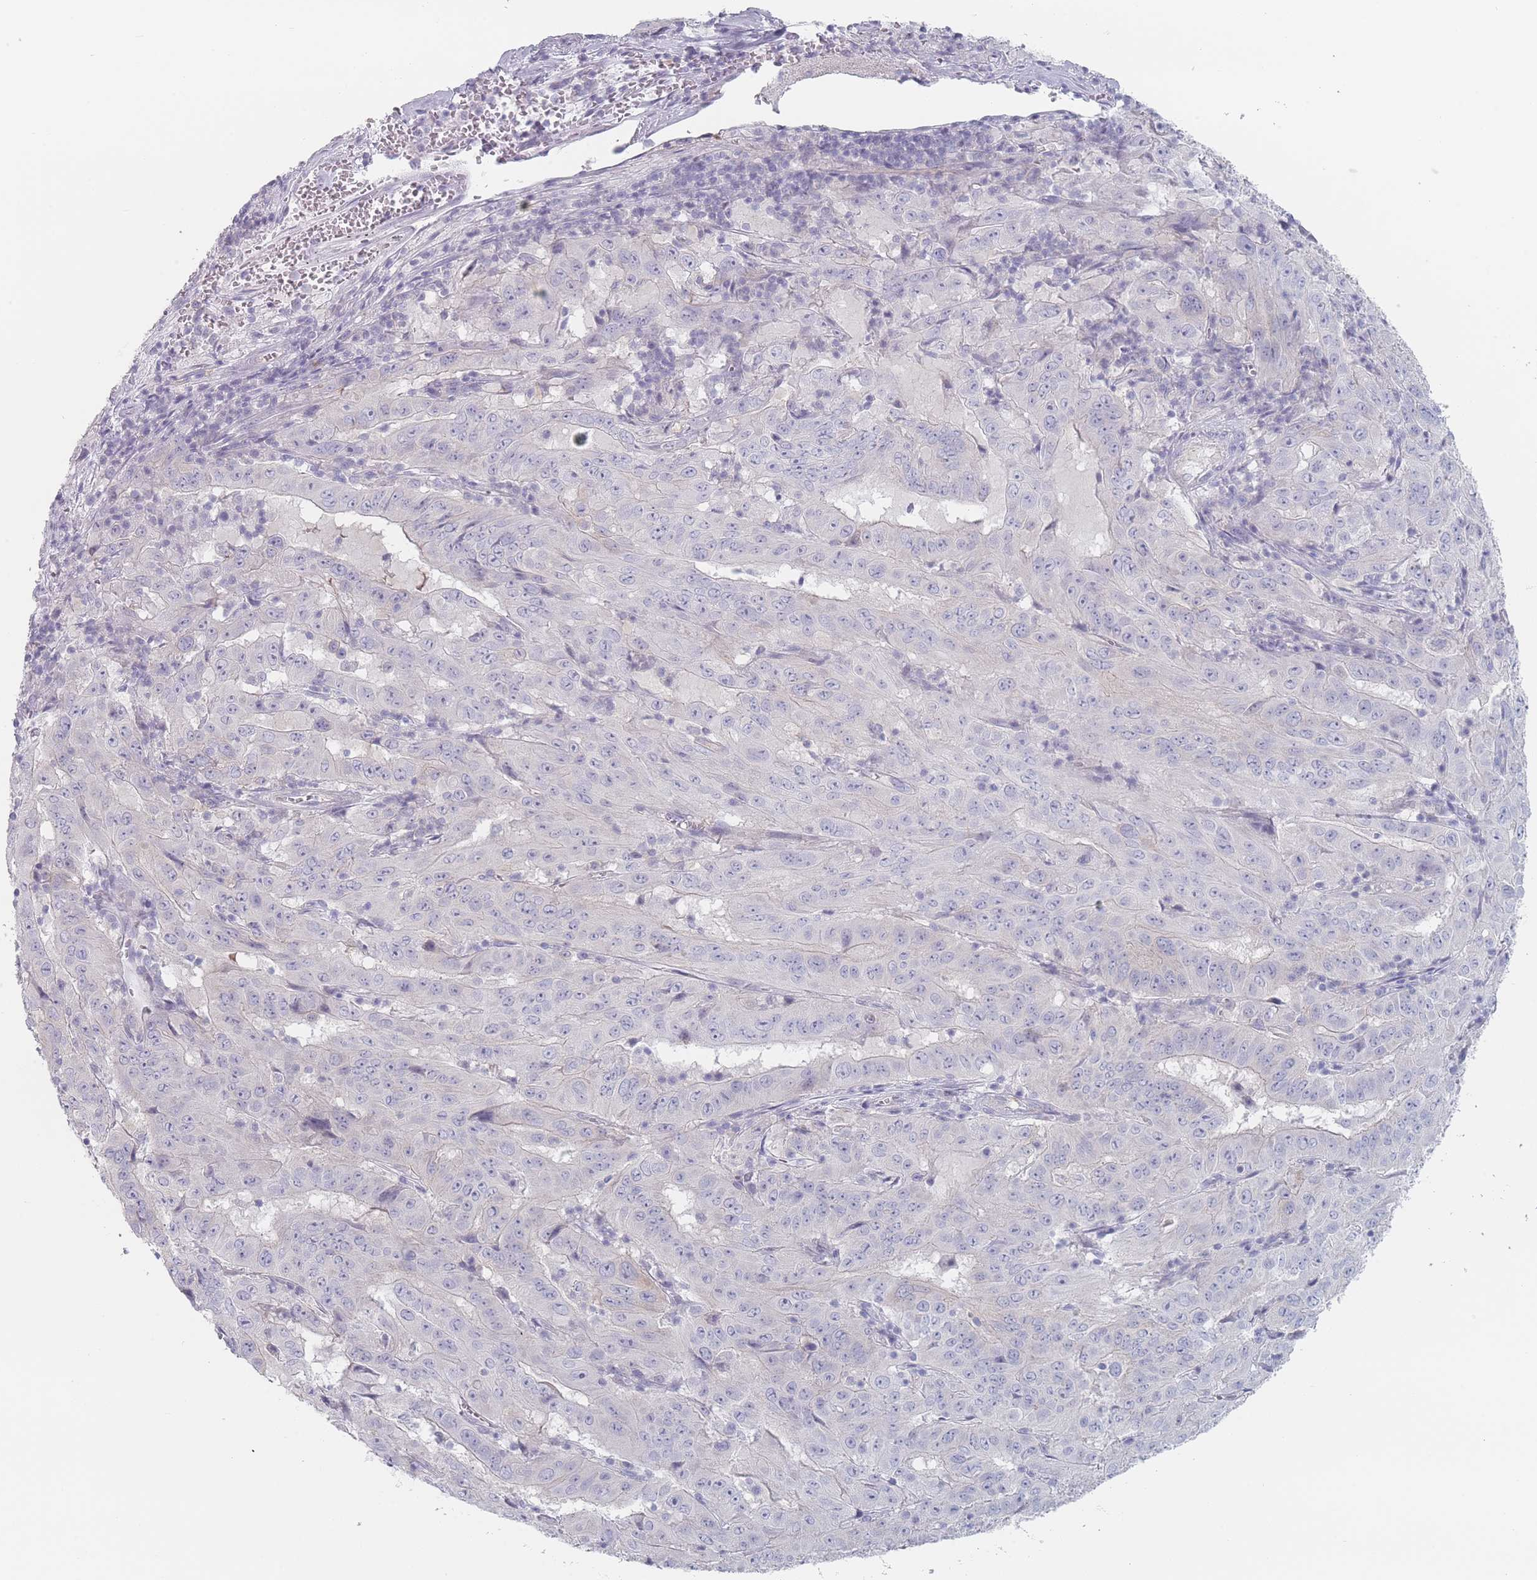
{"staining": {"intensity": "negative", "quantity": "none", "location": "none"}, "tissue": "pancreatic cancer", "cell_type": "Tumor cells", "image_type": "cancer", "snomed": [{"axis": "morphology", "description": "Adenocarcinoma, NOS"}, {"axis": "topography", "description": "Pancreas"}], "caption": "This micrograph is of pancreatic cancer stained with IHC to label a protein in brown with the nuclei are counter-stained blue. There is no expression in tumor cells.", "gene": "RNF4", "patient": {"sex": "male", "age": 63}}